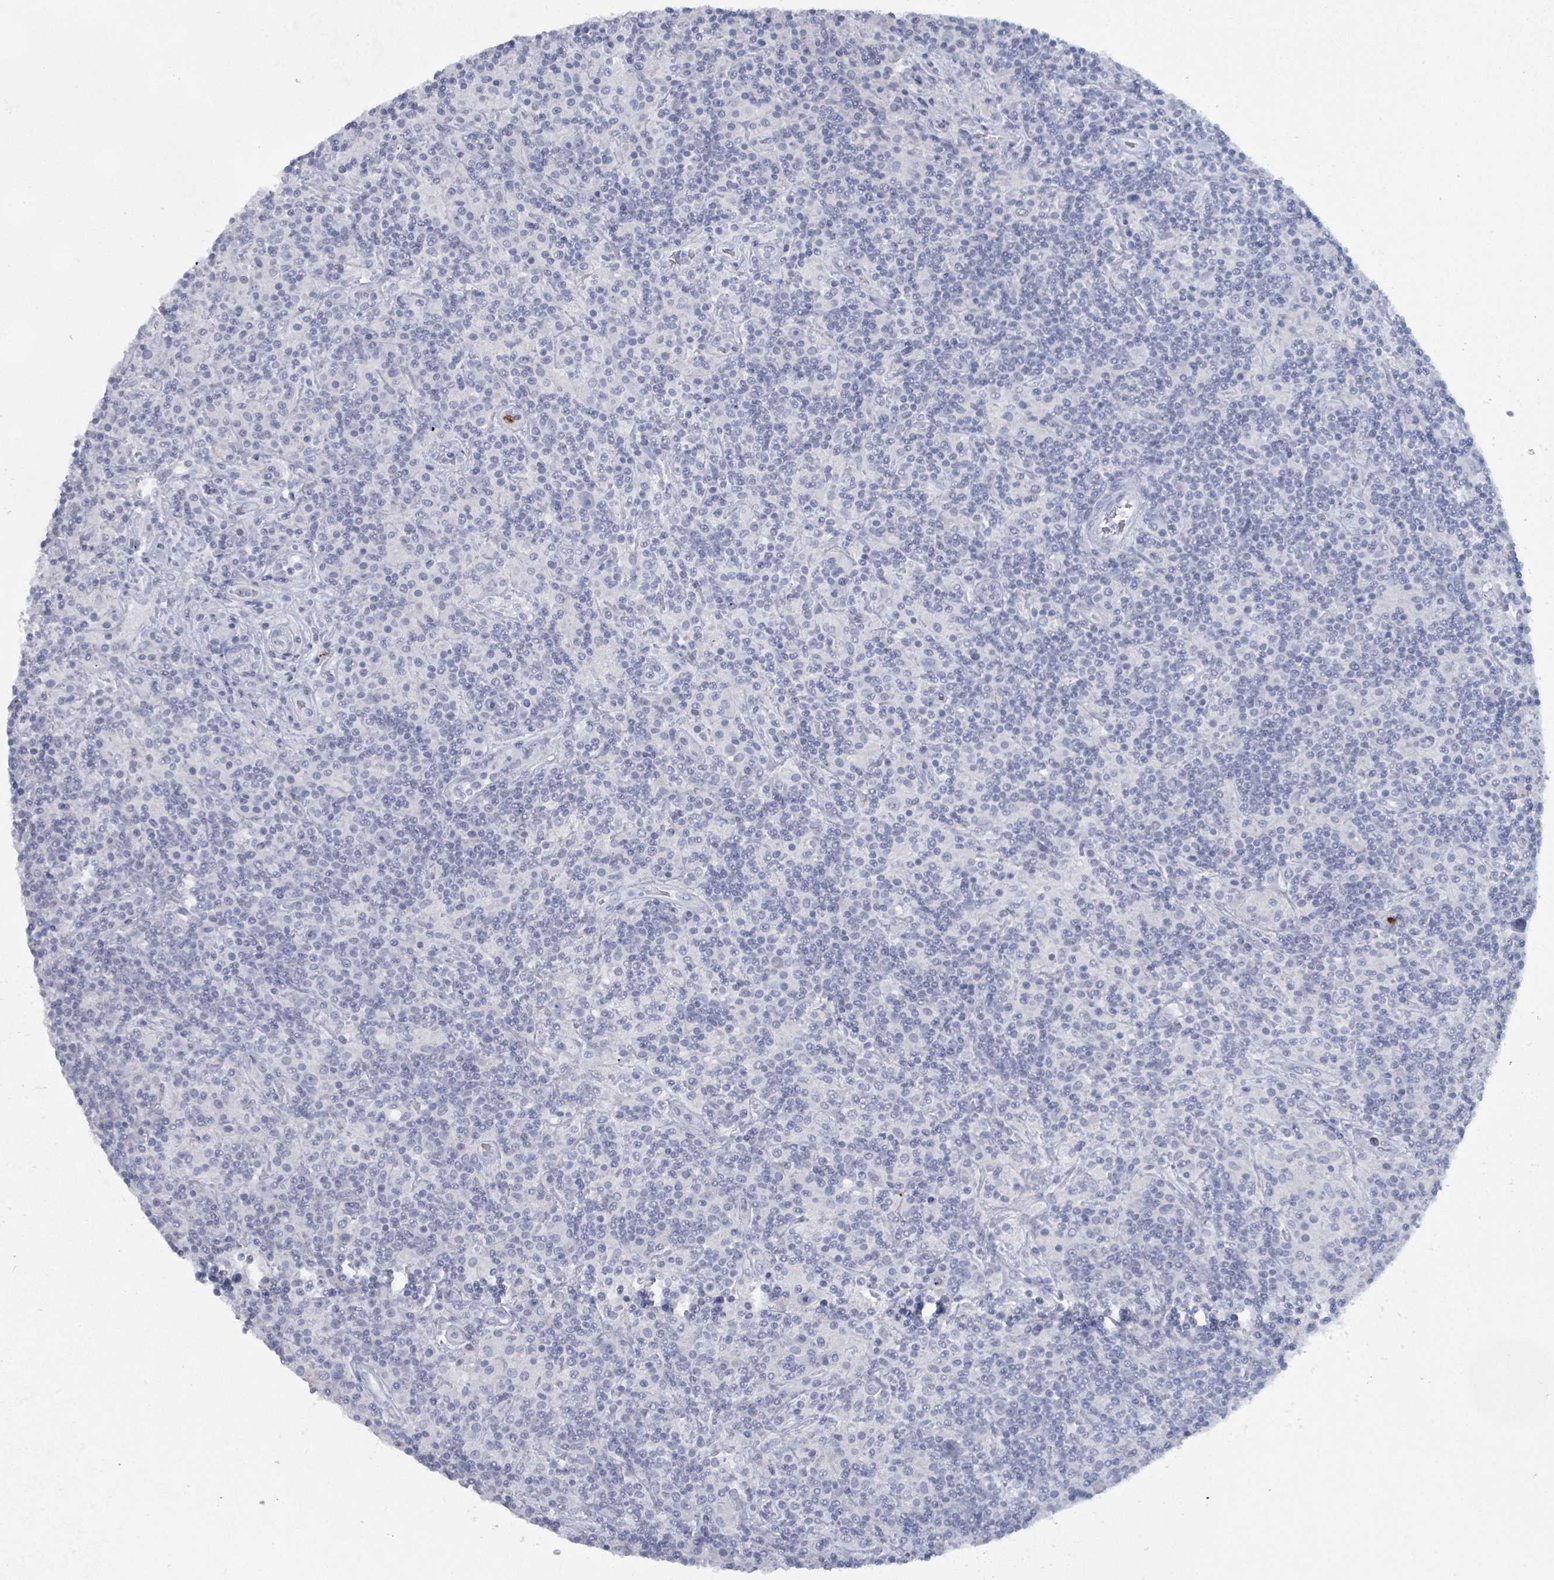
{"staining": {"intensity": "negative", "quantity": "none", "location": "none"}, "tissue": "lymphoma", "cell_type": "Tumor cells", "image_type": "cancer", "snomed": [{"axis": "morphology", "description": "Hodgkin's disease, NOS"}, {"axis": "topography", "description": "Lymph node"}], "caption": "An image of human Hodgkin's disease is negative for staining in tumor cells. Brightfield microscopy of IHC stained with DAB (brown) and hematoxylin (blue), captured at high magnification.", "gene": "DEFA4", "patient": {"sex": "male", "age": 70}}